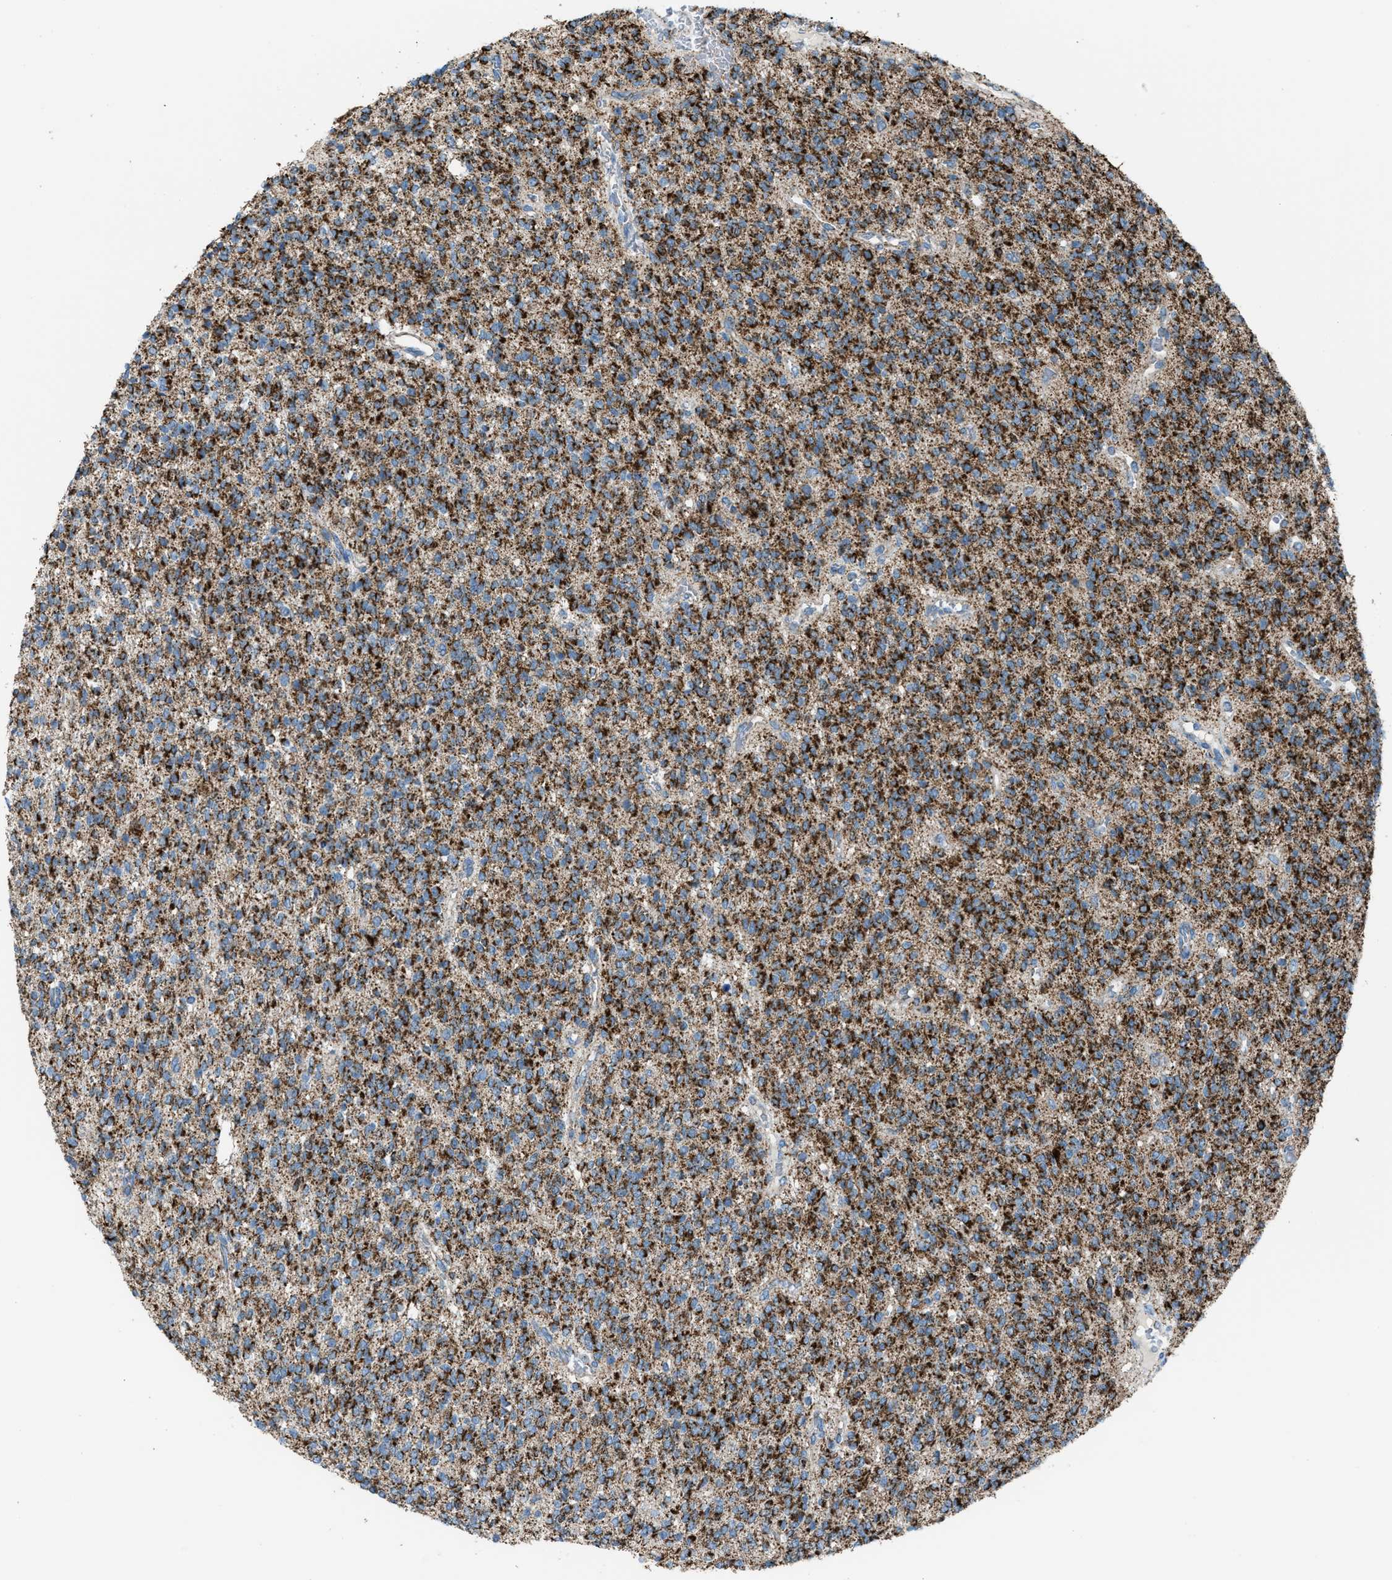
{"staining": {"intensity": "strong", "quantity": ">75%", "location": "cytoplasmic/membranous"}, "tissue": "glioma", "cell_type": "Tumor cells", "image_type": "cancer", "snomed": [{"axis": "morphology", "description": "Glioma, malignant, High grade"}, {"axis": "topography", "description": "Brain"}], "caption": "Protein expression analysis of malignant glioma (high-grade) exhibits strong cytoplasmic/membranous staining in approximately >75% of tumor cells.", "gene": "MDH2", "patient": {"sex": "male", "age": 34}}